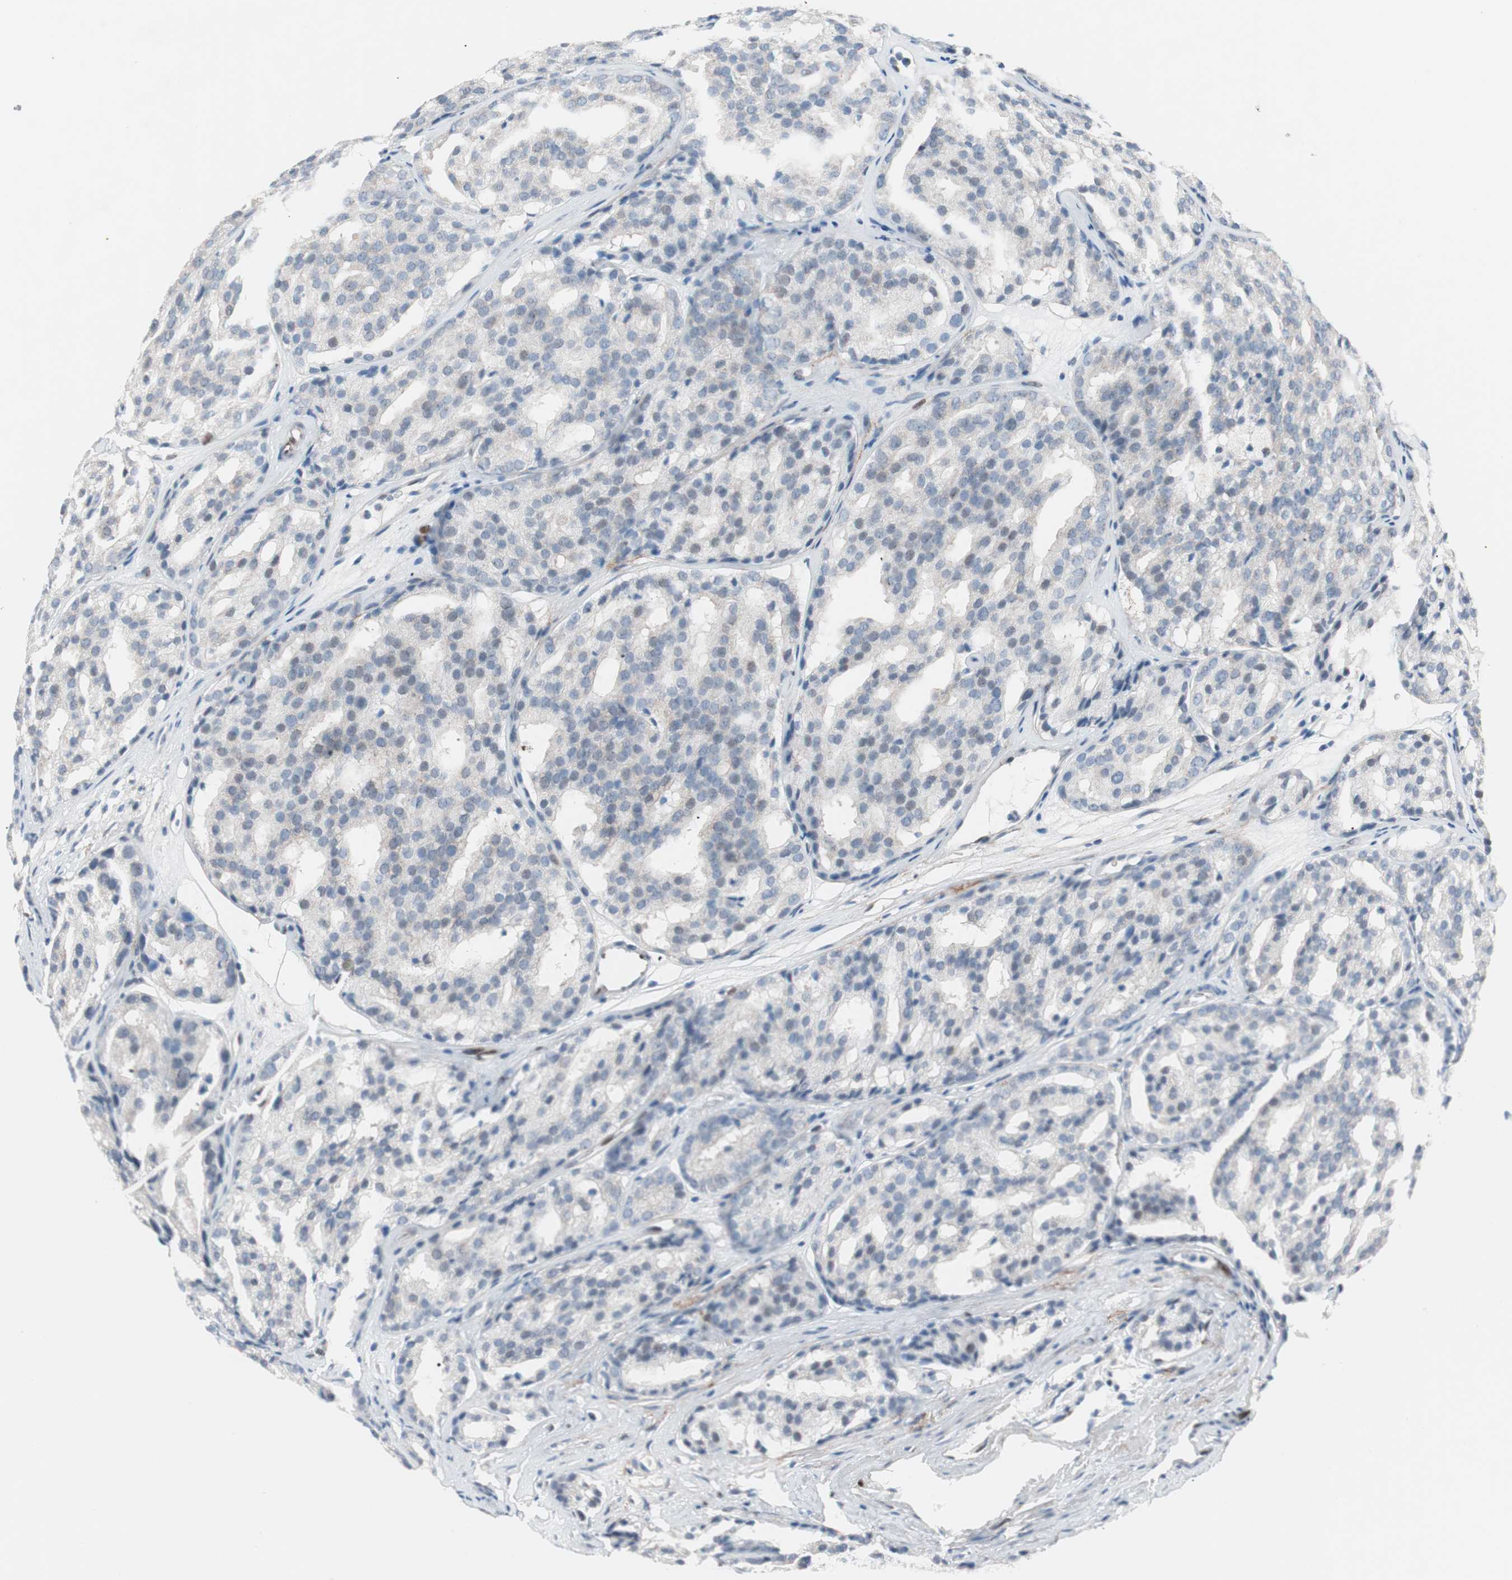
{"staining": {"intensity": "weak", "quantity": "<25%", "location": "cytoplasmic/membranous,nuclear"}, "tissue": "prostate cancer", "cell_type": "Tumor cells", "image_type": "cancer", "snomed": [{"axis": "morphology", "description": "Adenocarcinoma, High grade"}, {"axis": "topography", "description": "Prostate"}], "caption": "A histopathology image of adenocarcinoma (high-grade) (prostate) stained for a protein reveals no brown staining in tumor cells.", "gene": "FOSL1", "patient": {"sex": "male", "age": 64}}